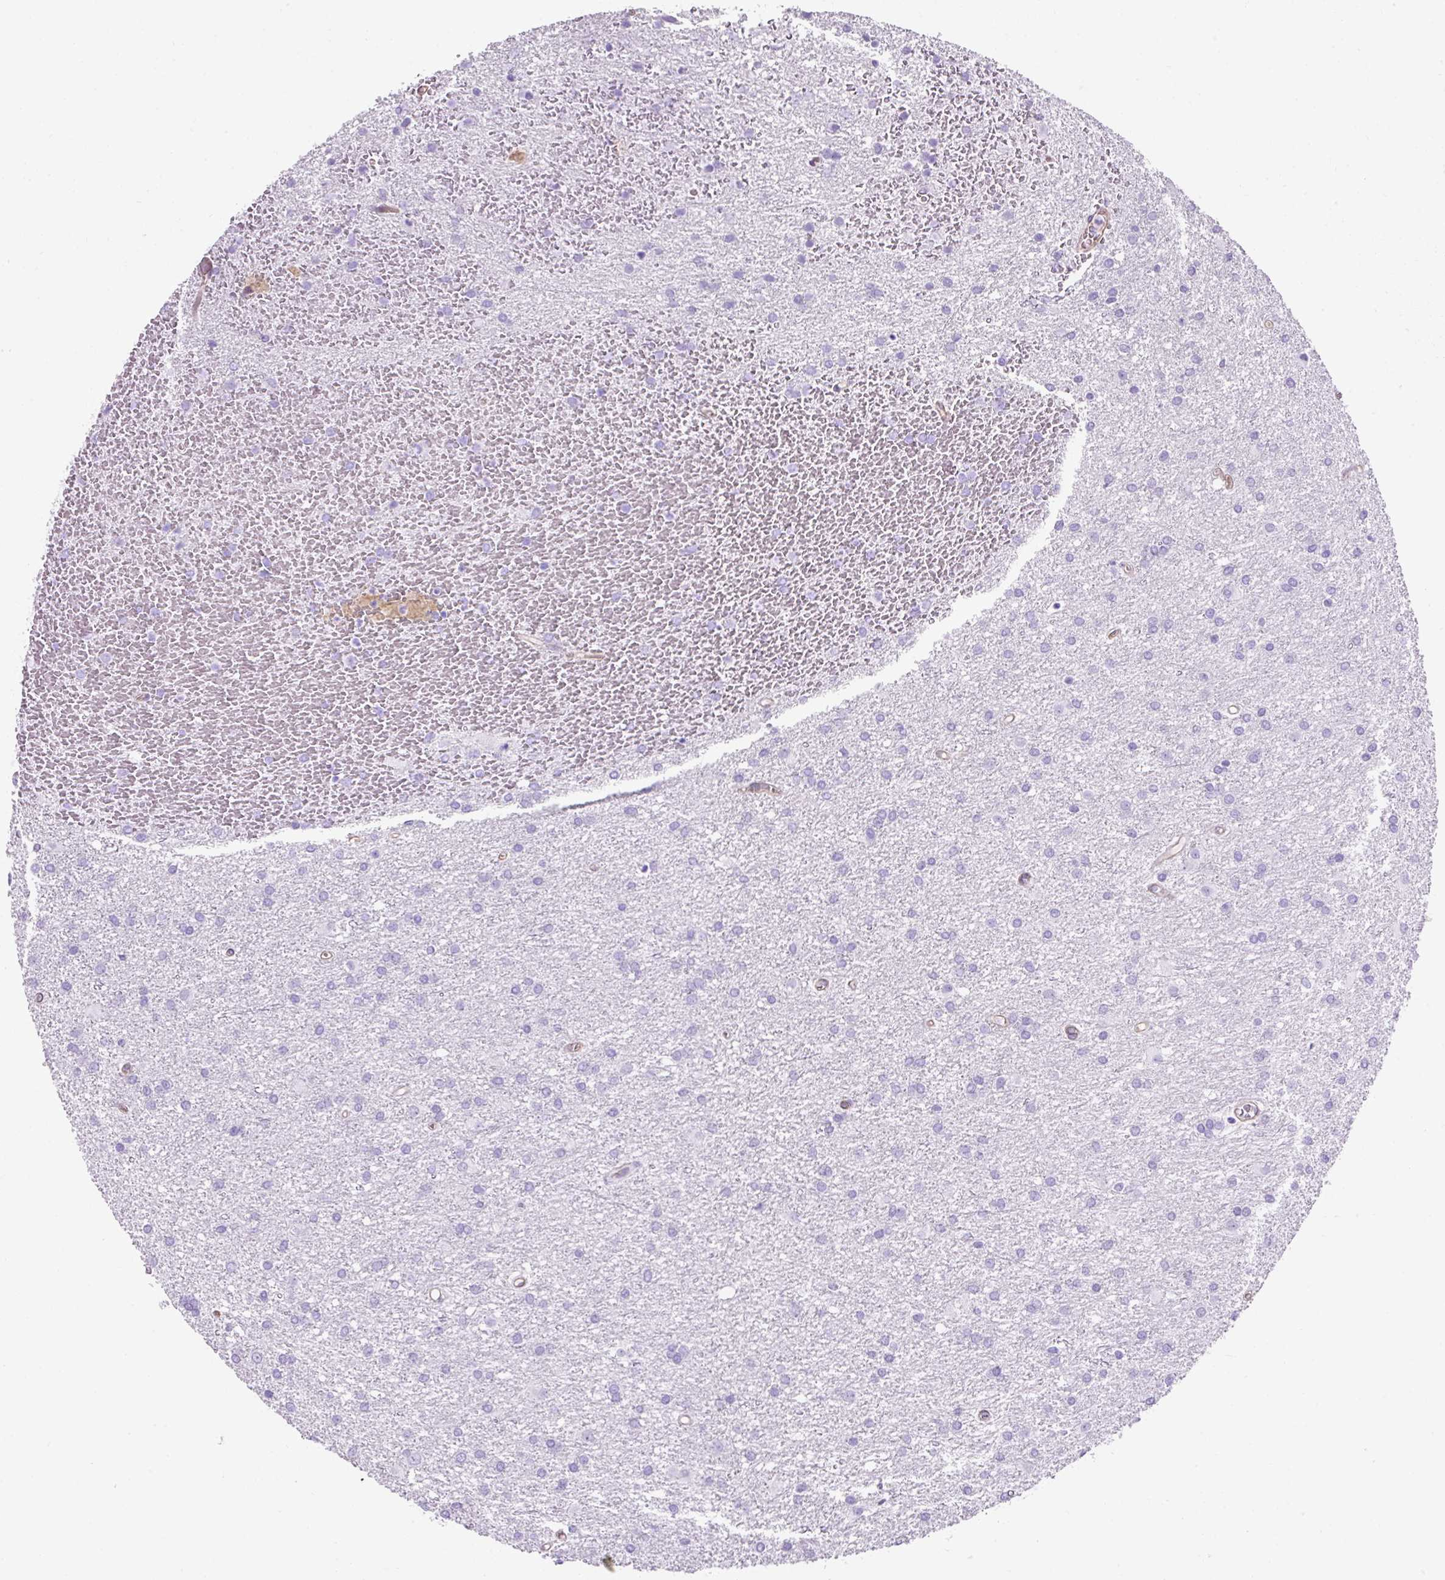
{"staining": {"intensity": "negative", "quantity": "none", "location": "none"}, "tissue": "glioma", "cell_type": "Tumor cells", "image_type": "cancer", "snomed": [{"axis": "morphology", "description": "Glioma, malignant, High grade"}, {"axis": "topography", "description": "Brain"}], "caption": "Human malignant glioma (high-grade) stained for a protein using immunohistochemistry reveals no positivity in tumor cells.", "gene": "KRT12", "patient": {"sex": "female", "age": 50}}